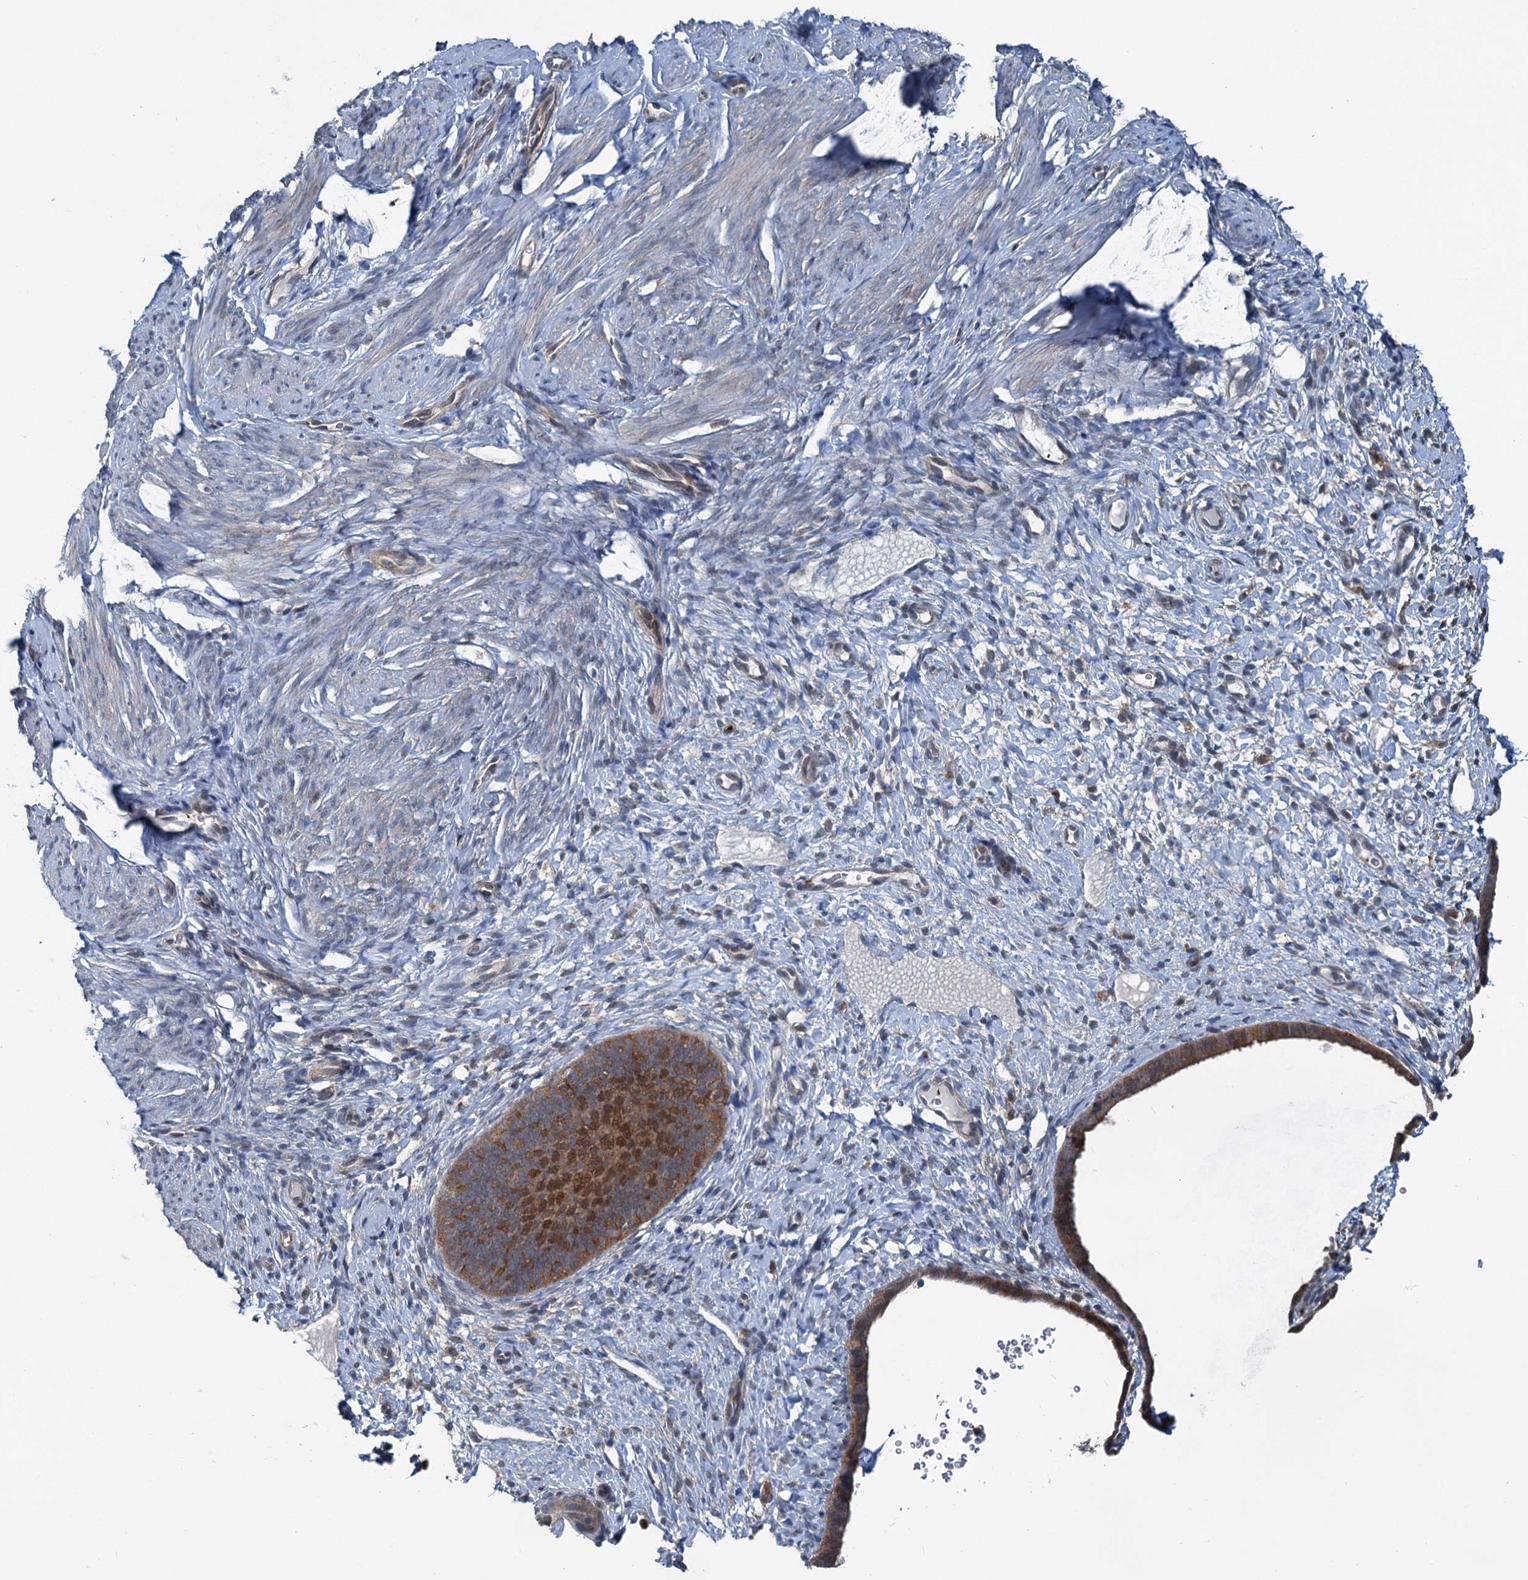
{"staining": {"intensity": "negative", "quantity": "none", "location": "none"}, "tissue": "endometrium", "cell_type": "Cells in endometrial stroma", "image_type": "normal", "snomed": [{"axis": "morphology", "description": "Normal tissue, NOS"}, {"axis": "topography", "description": "Endometrium"}], "caption": "Cells in endometrial stroma are negative for brown protein staining in normal endometrium. Brightfield microscopy of IHC stained with DAB (brown) and hematoxylin (blue), captured at high magnification.", "gene": "GCLM", "patient": {"sex": "female", "age": 65}}